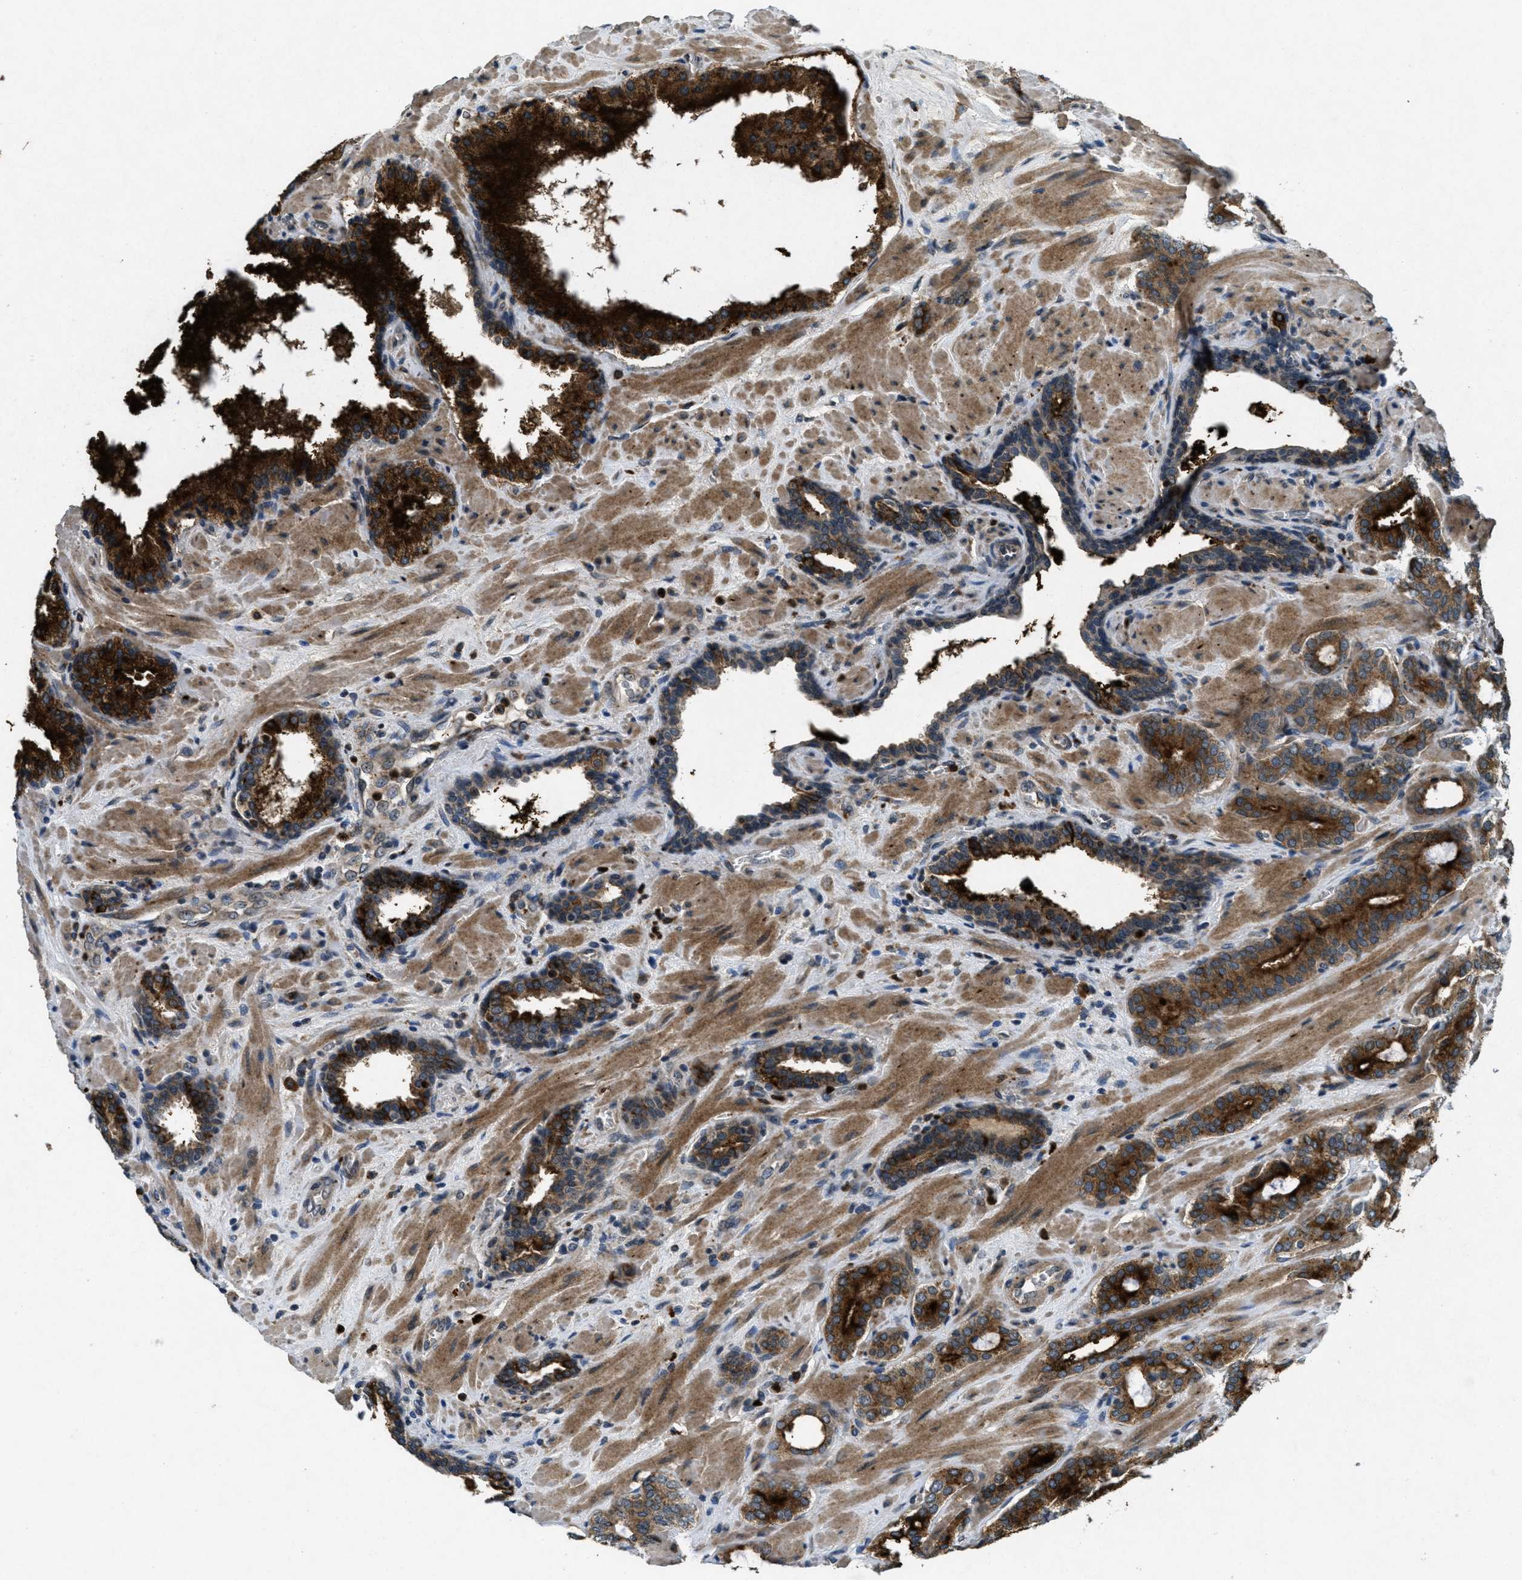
{"staining": {"intensity": "strong", "quantity": ">75%", "location": "cytoplasmic/membranous"}, "tissue": "prostate cancer", "cell_type": "Tumor cells", "image_type": "cancer", "snomed": [{"axis": "morphology", "description": "Adenocarcinoma, Low grade"}, {"axis": "topography", "description": "Prostate"}], "caption": "Tumor cells show high levels of strong cytoplasmic/membranous positivity in approximately >75% of cells in human prostate cancer.", "gene": "RAB3D", "patient": {"sex": "male", "age": 63}}